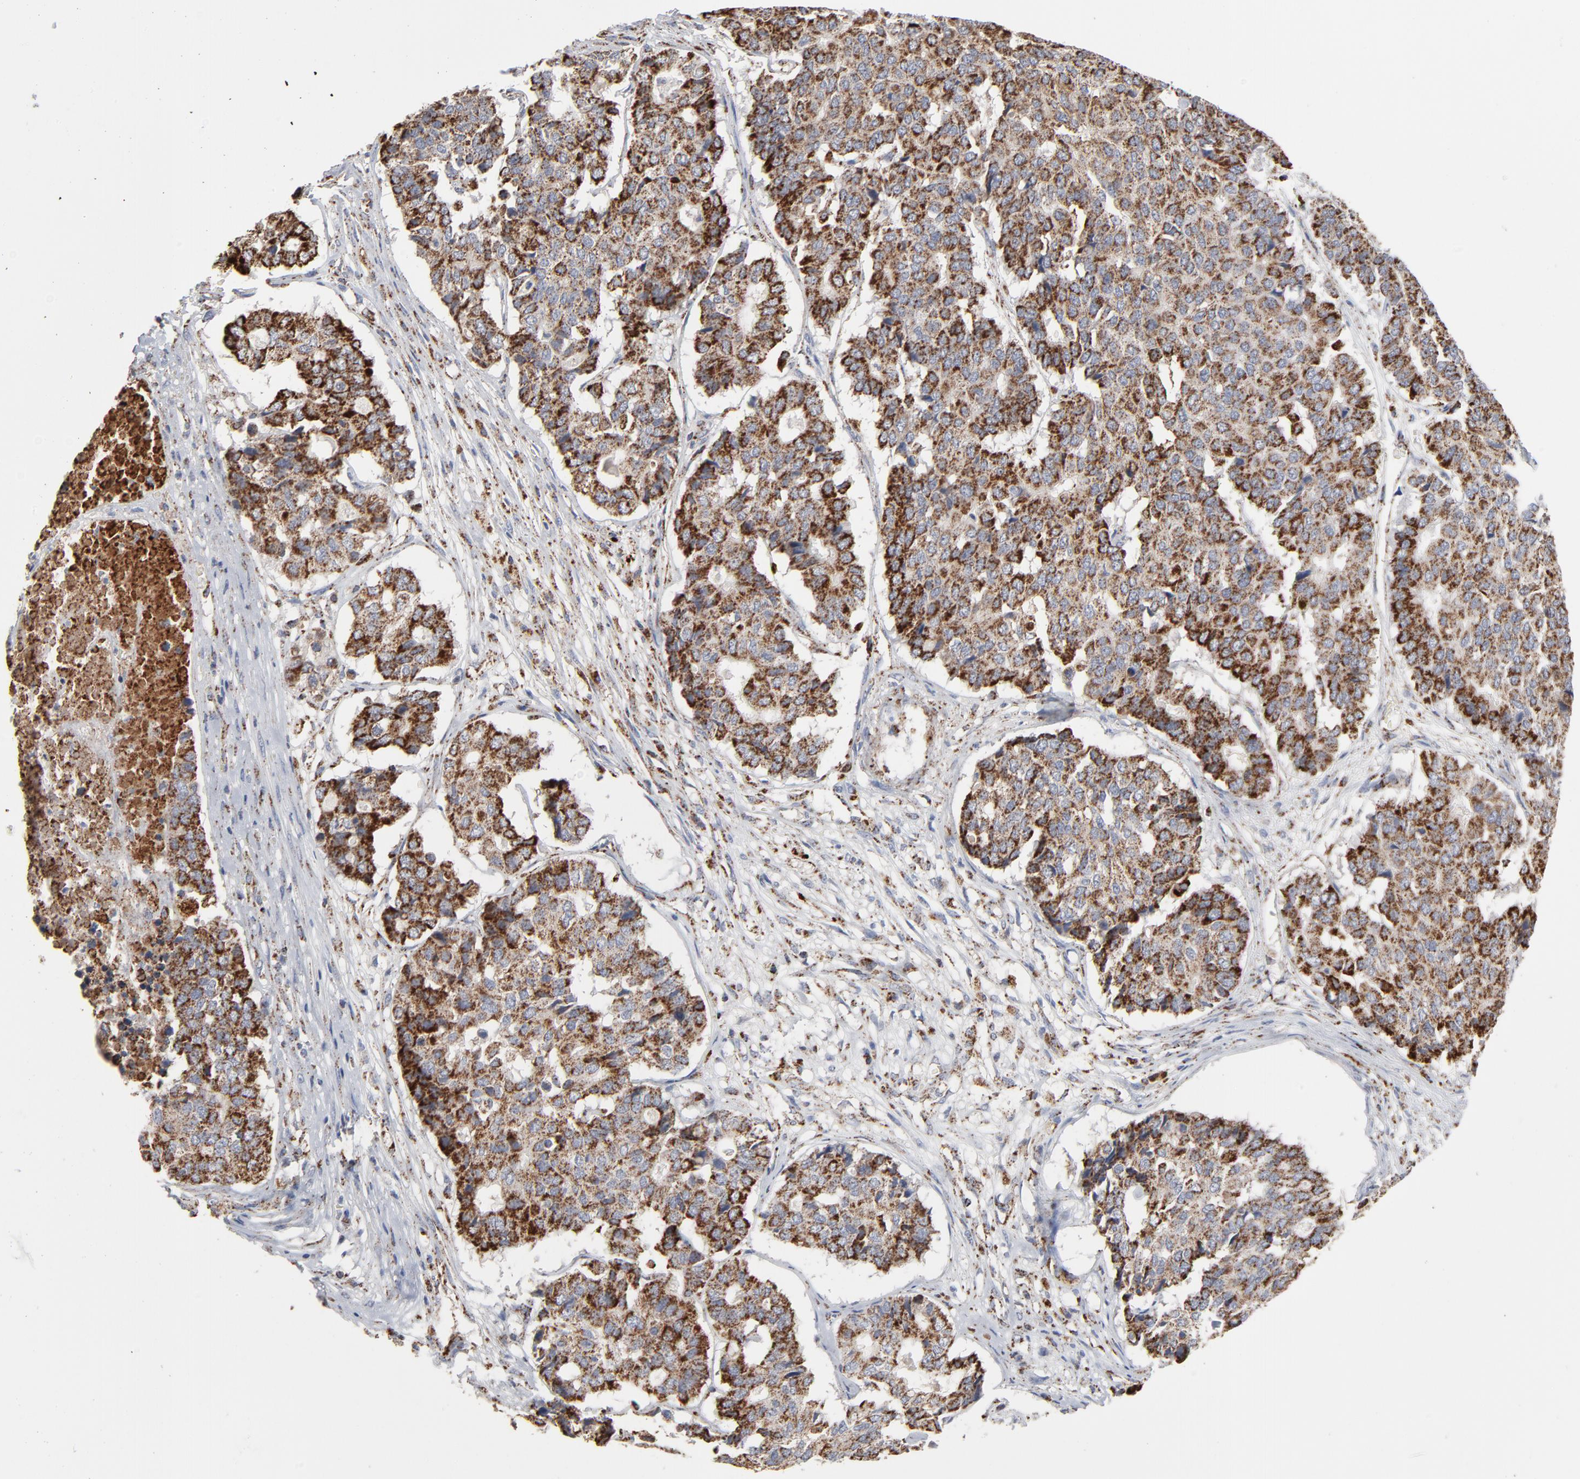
{"staining": {"intensity": "strong", "quantity": ">75%", "location": "cytoplasmic/membranous"}, "tissue": "pancreatic cancer", "cell_type": "Tumor cells", "image_type": "cancer", "snomed": [{"axis": "morphology", "description": "Adenocarcinoma, NOS"}, {"axis": "topography", "description": "Pancreas"}], "caption": "Immunohistochemical staining of human pancreatic cancer (adenocarcinoma) demonstrates high levels of strong cytoplasmic/membranous expression in approximately >75% of tumor cells.", "gene": "UQCRC1", "patient": {"sex": "male", "age": 50}}